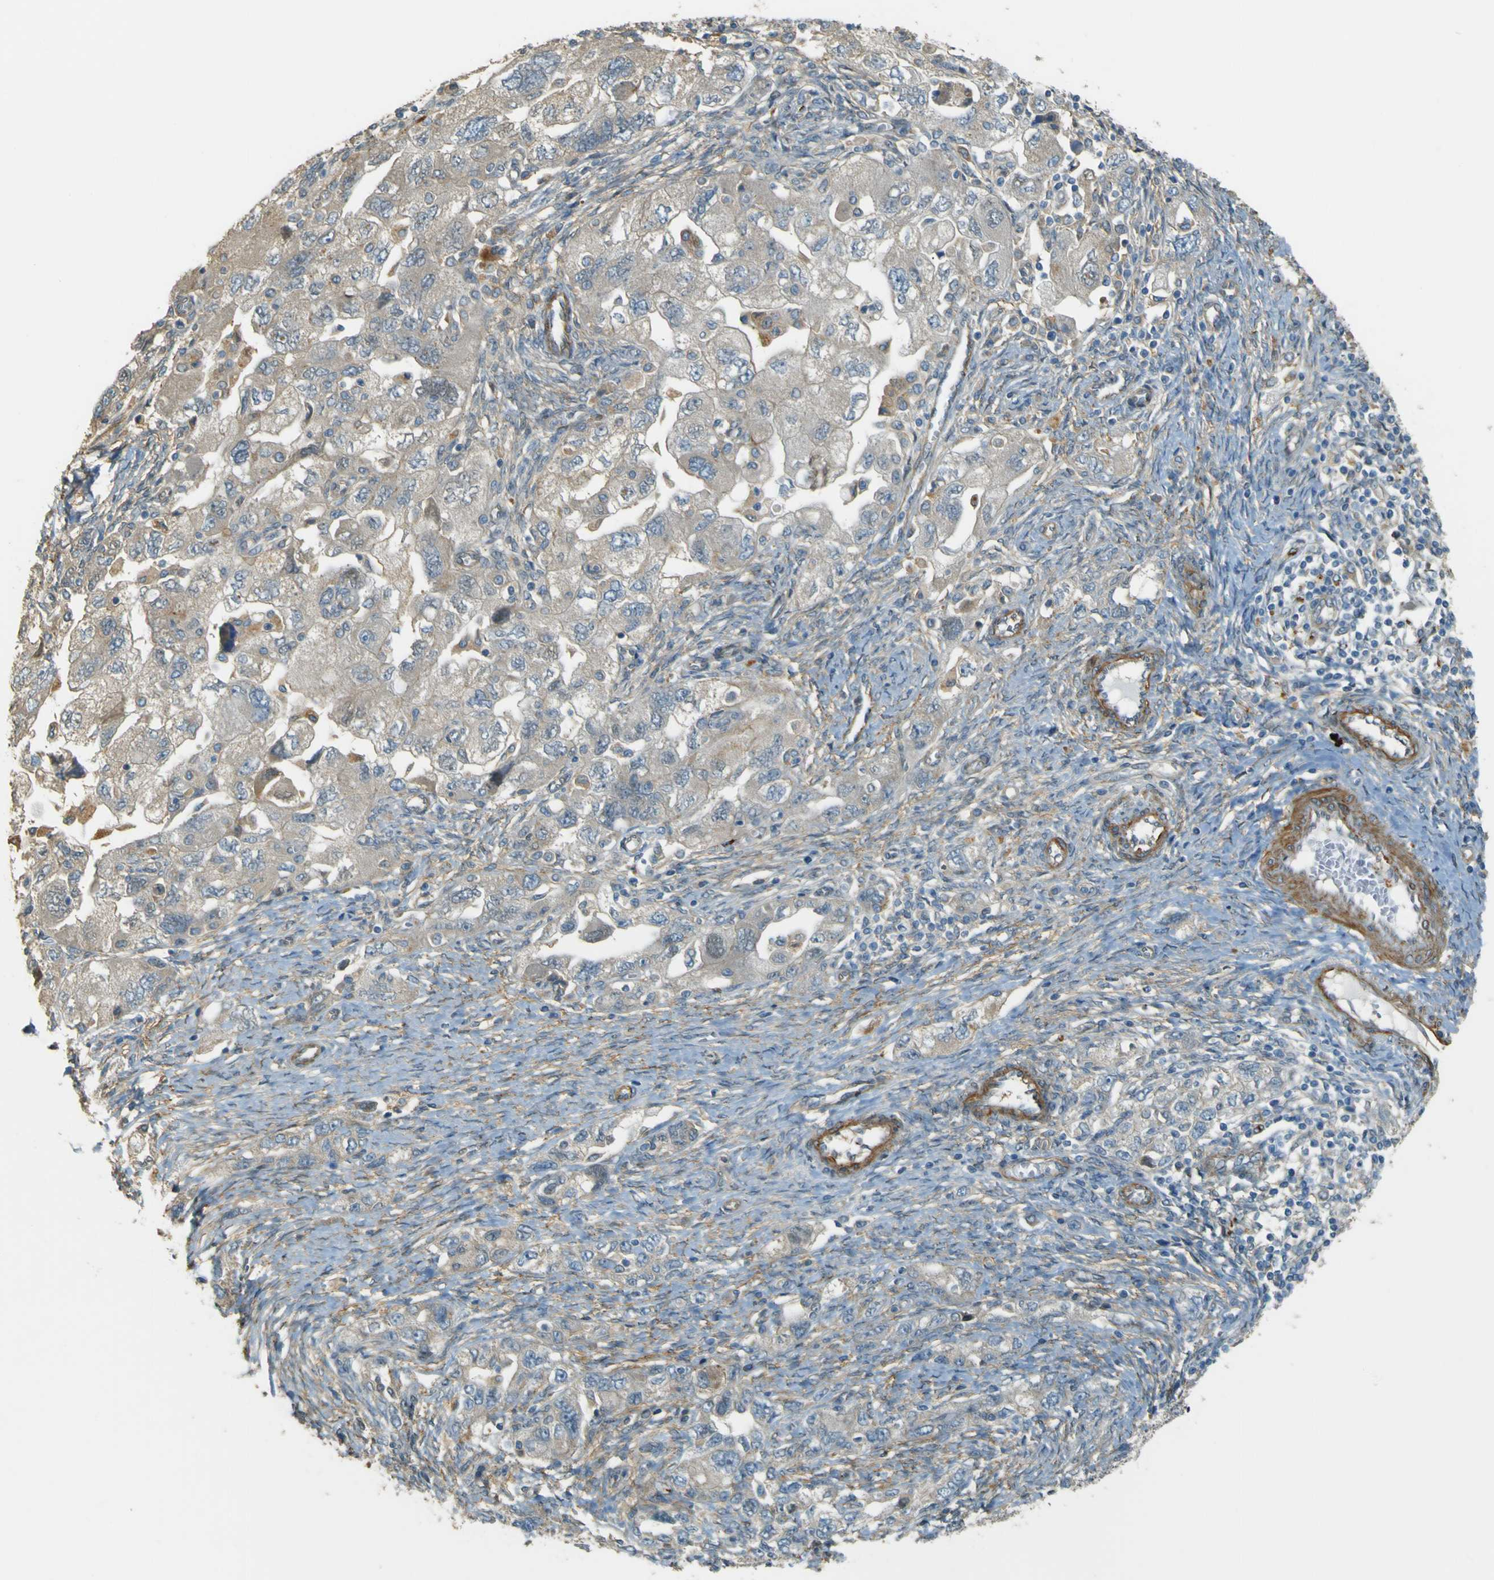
{"staining": {"intensity": "negative", "quantity": "none", "location": "none"}, "tissue": "ovarian cancer", "cell_type": "Tumor cells", "image_type": "cancer", "snomed": [{"axis": "morphology", "description": "Carcinoma, NOS"}, {"axis": "morphology", "description": "Cystadenocarcinoma, serous, NOS"}, {"axis": "topography", "description": "Ovary"}], "caption": "Histopathology image shows no significant protein staining in tumor cells of carcinoma (ovarian). Brightfield microscopy of immunohistochemistry stained with DAB (3,3'-diaminobenzidine) (brown) and hematoxylin (blue), captured at high magnification.", "gene": "NEXN", "patient": {"sex": "female", "age": 69}}